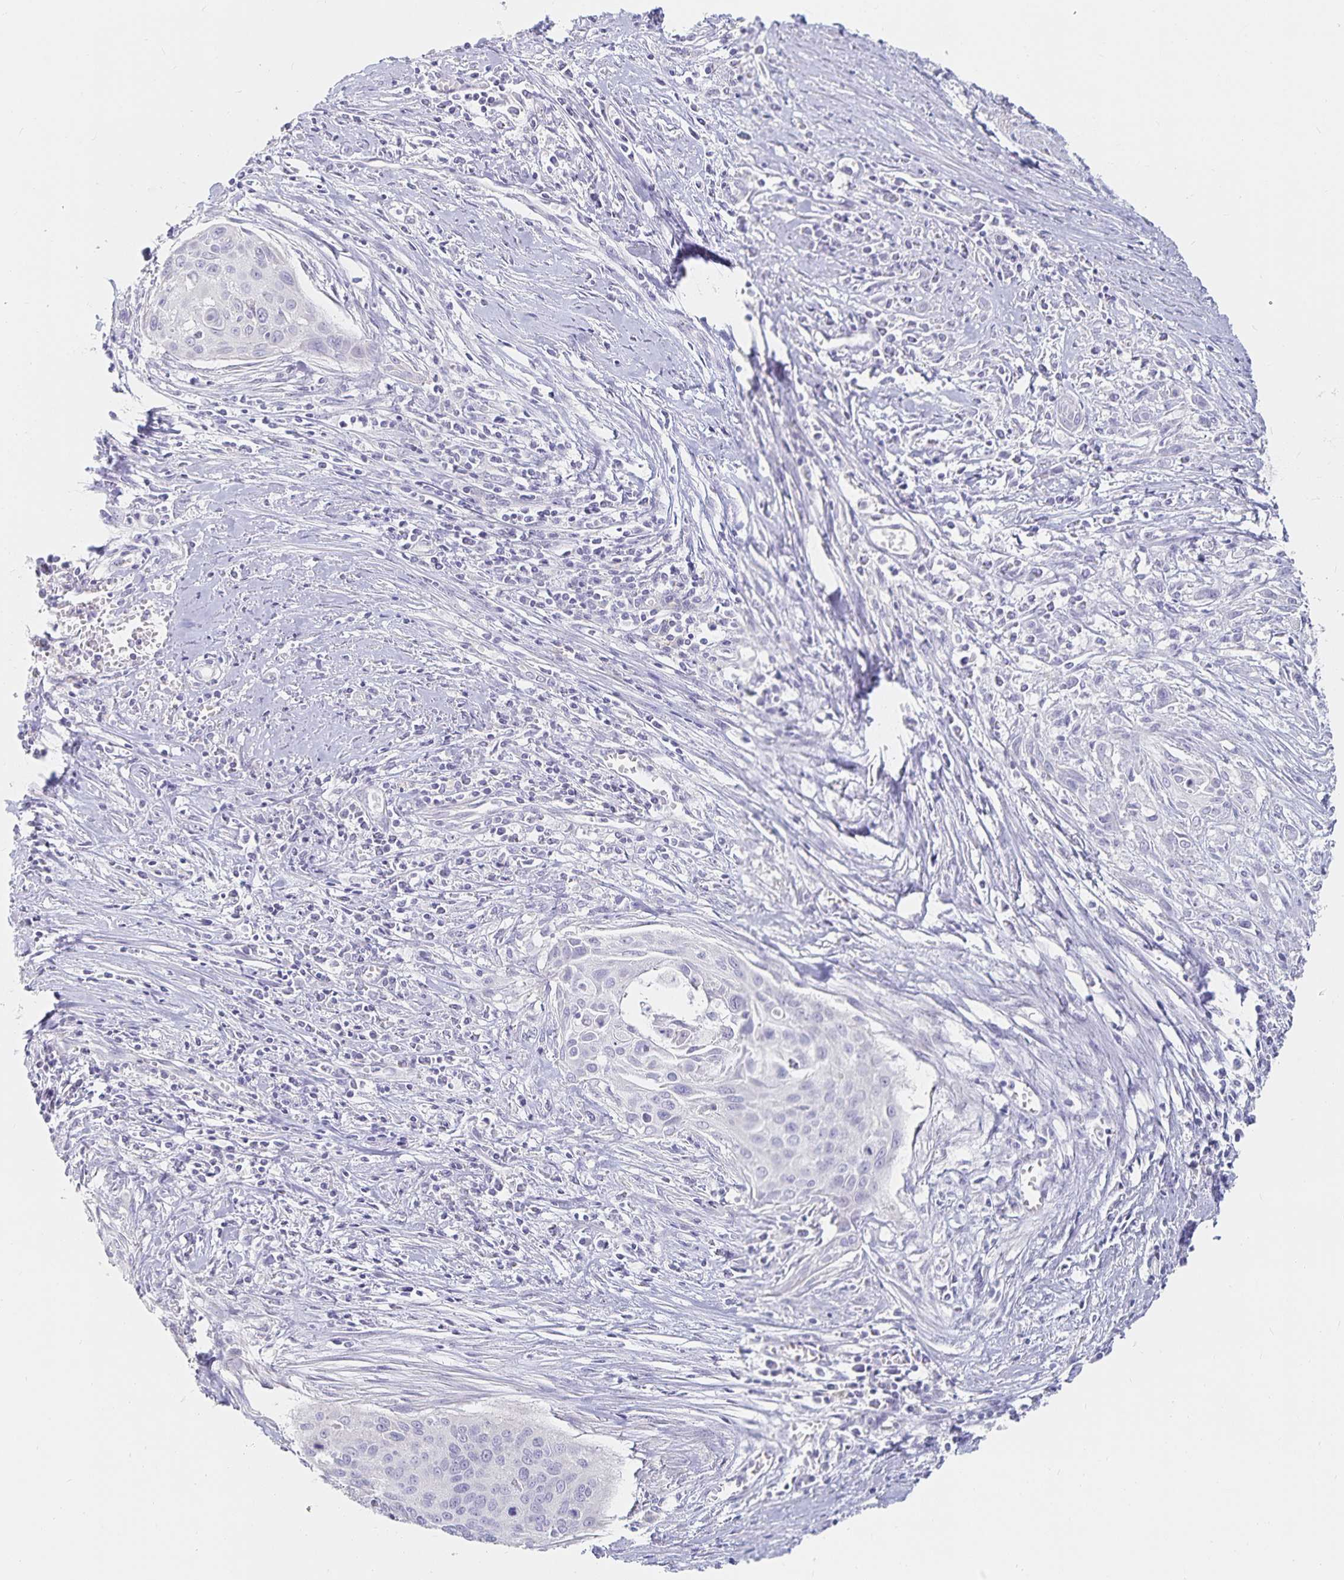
{"staining": {"intensity": "negative", "quantity": "none", "location": "none"}, "tissue": "cervical cancer", "cell_type": "Tumor cells", "image_type": "cancer", "snomed": [{"axis": "morphology", "description": "Squamous cell carcinoma, NOS"}, {"axis": "topography", "description": "Cervix"}], "caption": "IHC of cervical cancer displays no staining in tumor cells. Brightfield microscopy of immunohistochemistry (IHC) stained with DAB (3,3'-diaminobenzidine) (brown) and hematoxylin (blue), captured at high magnification.", "gene": "SFTPA1", "patient": {"sex": "female", "age": 55}}